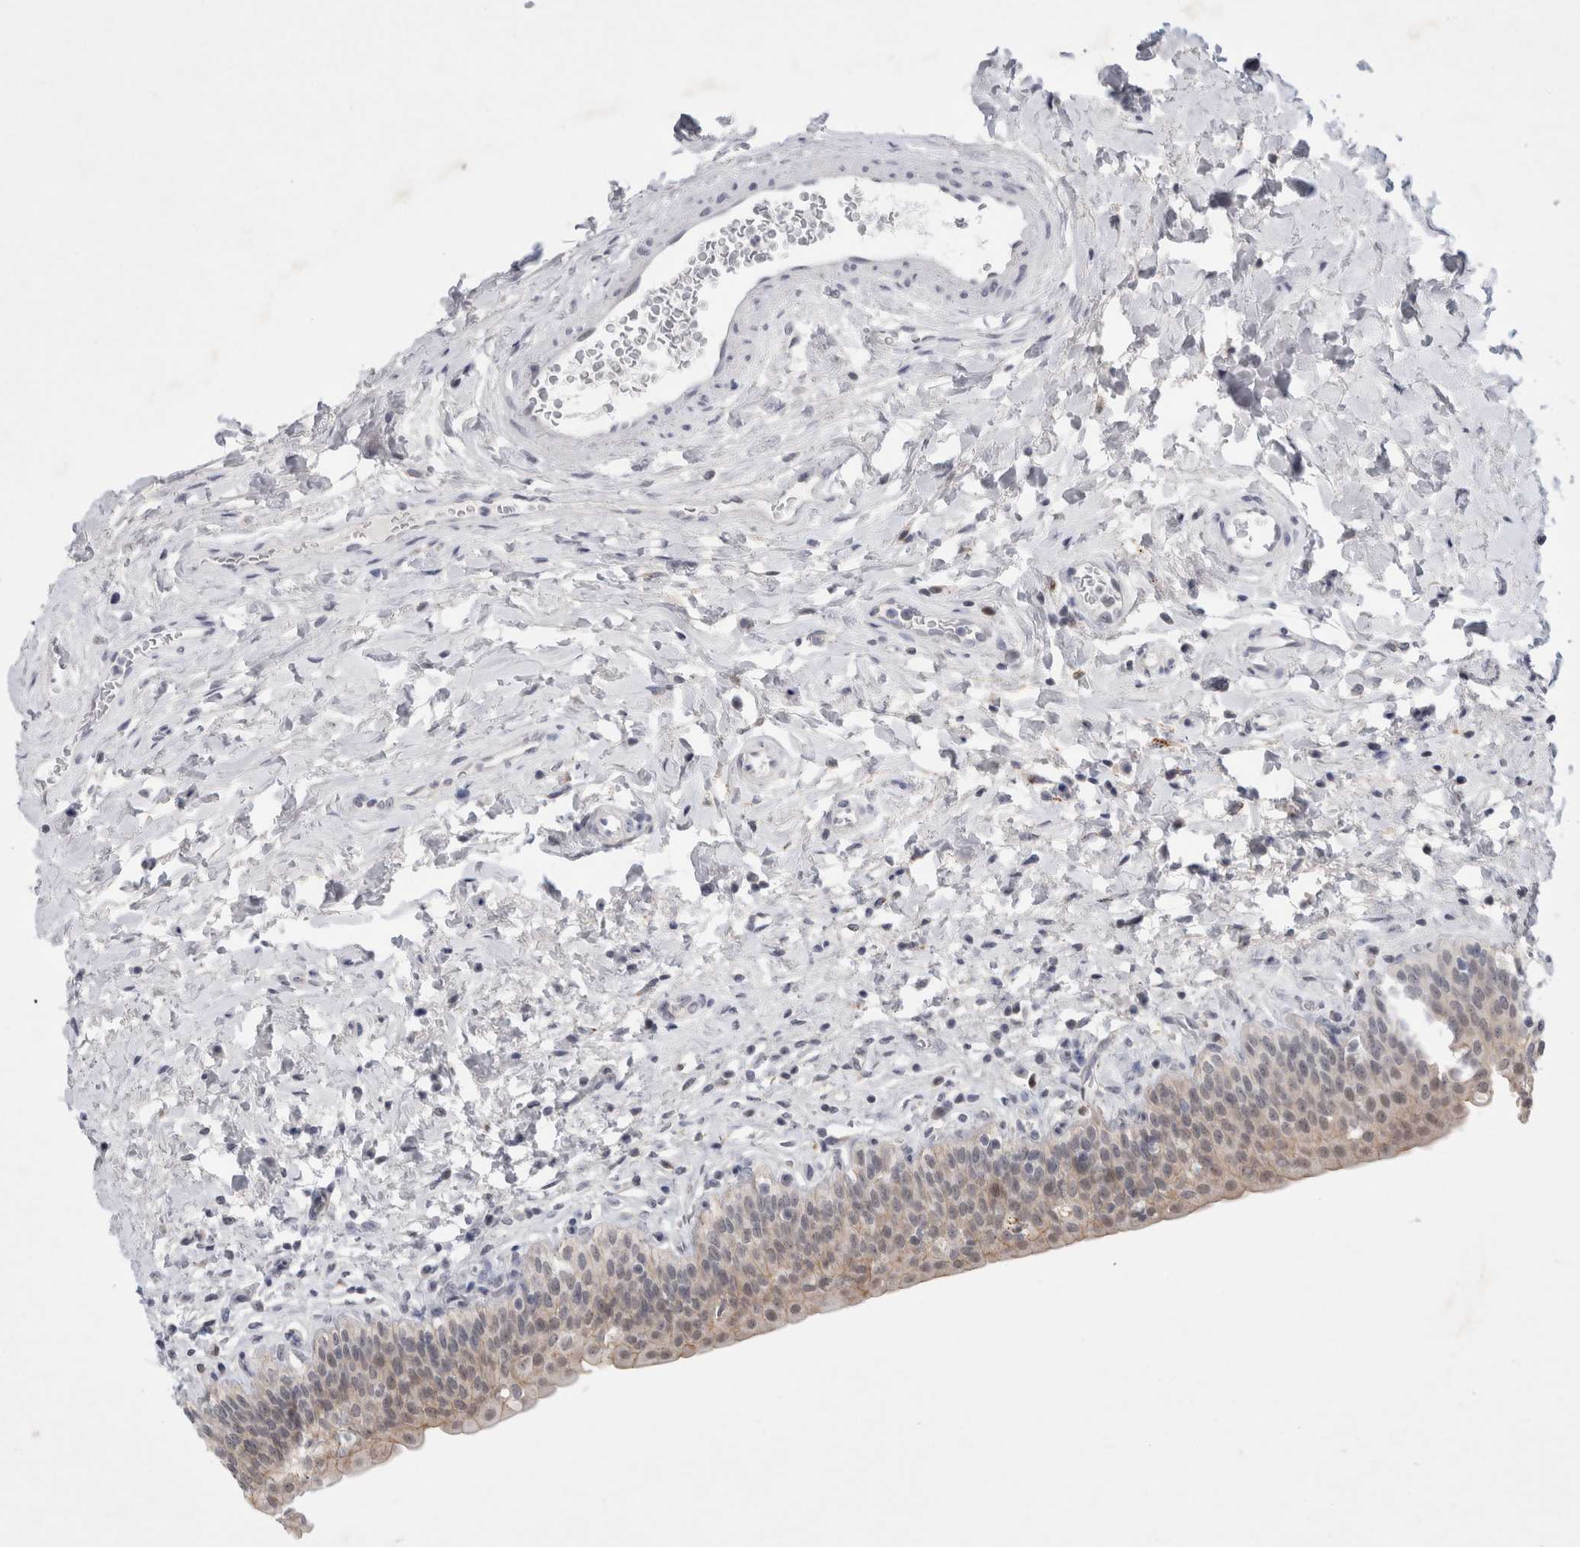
{"staining": {"intensity": "strong", "quantity": "25%-75%", "location": "cytoplasmic/membranous"}, "tissue": "urinary bladder", "cell_type": "Urothelial cells", "image_type": "normal", "snomed": [{"axis": "morphology", "description": "Normal tissue, NOS"}, {"axis": "topography", "description": "Urinary bladder"}], "caption": "Urothelial cells demonstrate high levels of strong cytoplasmic/membranous positivity in about 25%-75% of cells in unremarkable urinary bladder. (DAB (3,3'-diaminobenzidine) IHC, brown staining for protein, blue staining for nuclei).", "gene": "NIPA1", "patient": {"sex": "male", "age": 83}}